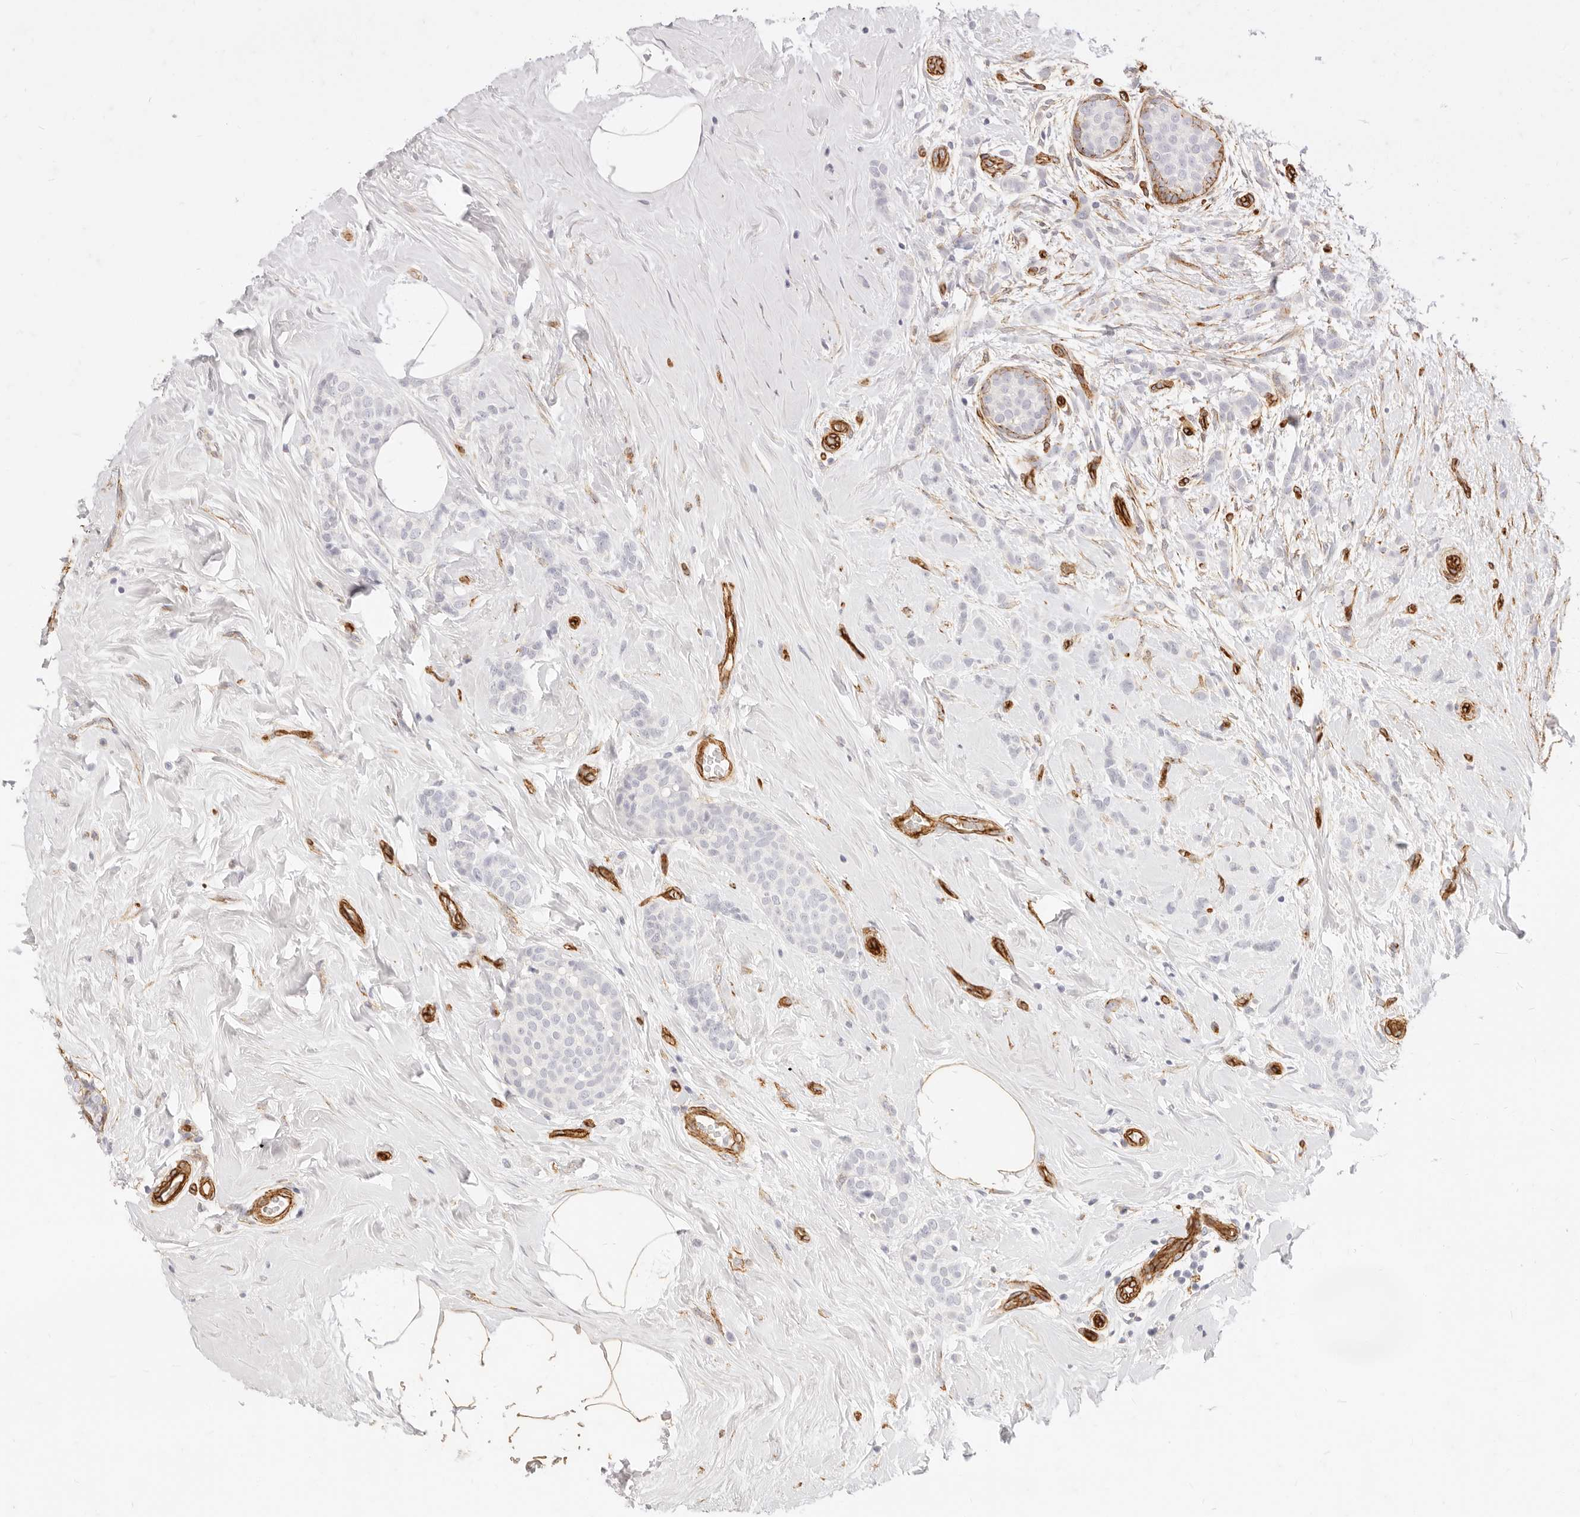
{"staining": {"intensity": "negative", "quantity": "none", "location": "none"}, "tissue": "breast cancer", "cell_type": "Tumor cells", "image_type": "cancer", "snomed": [{"axis": "morphology", "description": "Lobular carcinoma, in situ"}, {"axis": "morphology", "description": "Lobular carcinoma"}, {"axis": "topography", "description": "Breast"}], "caption": "Immunohistochemistry (IHC) photomicrograph of neoplastic tissue: lobular carcinoma (breast) stained with DAB (3,3'-diaminobenzidine) reveals no significant protein positivity in tumor cells.", "gene": "NUS1", "patient": {"sex": "female", "age": 41}}